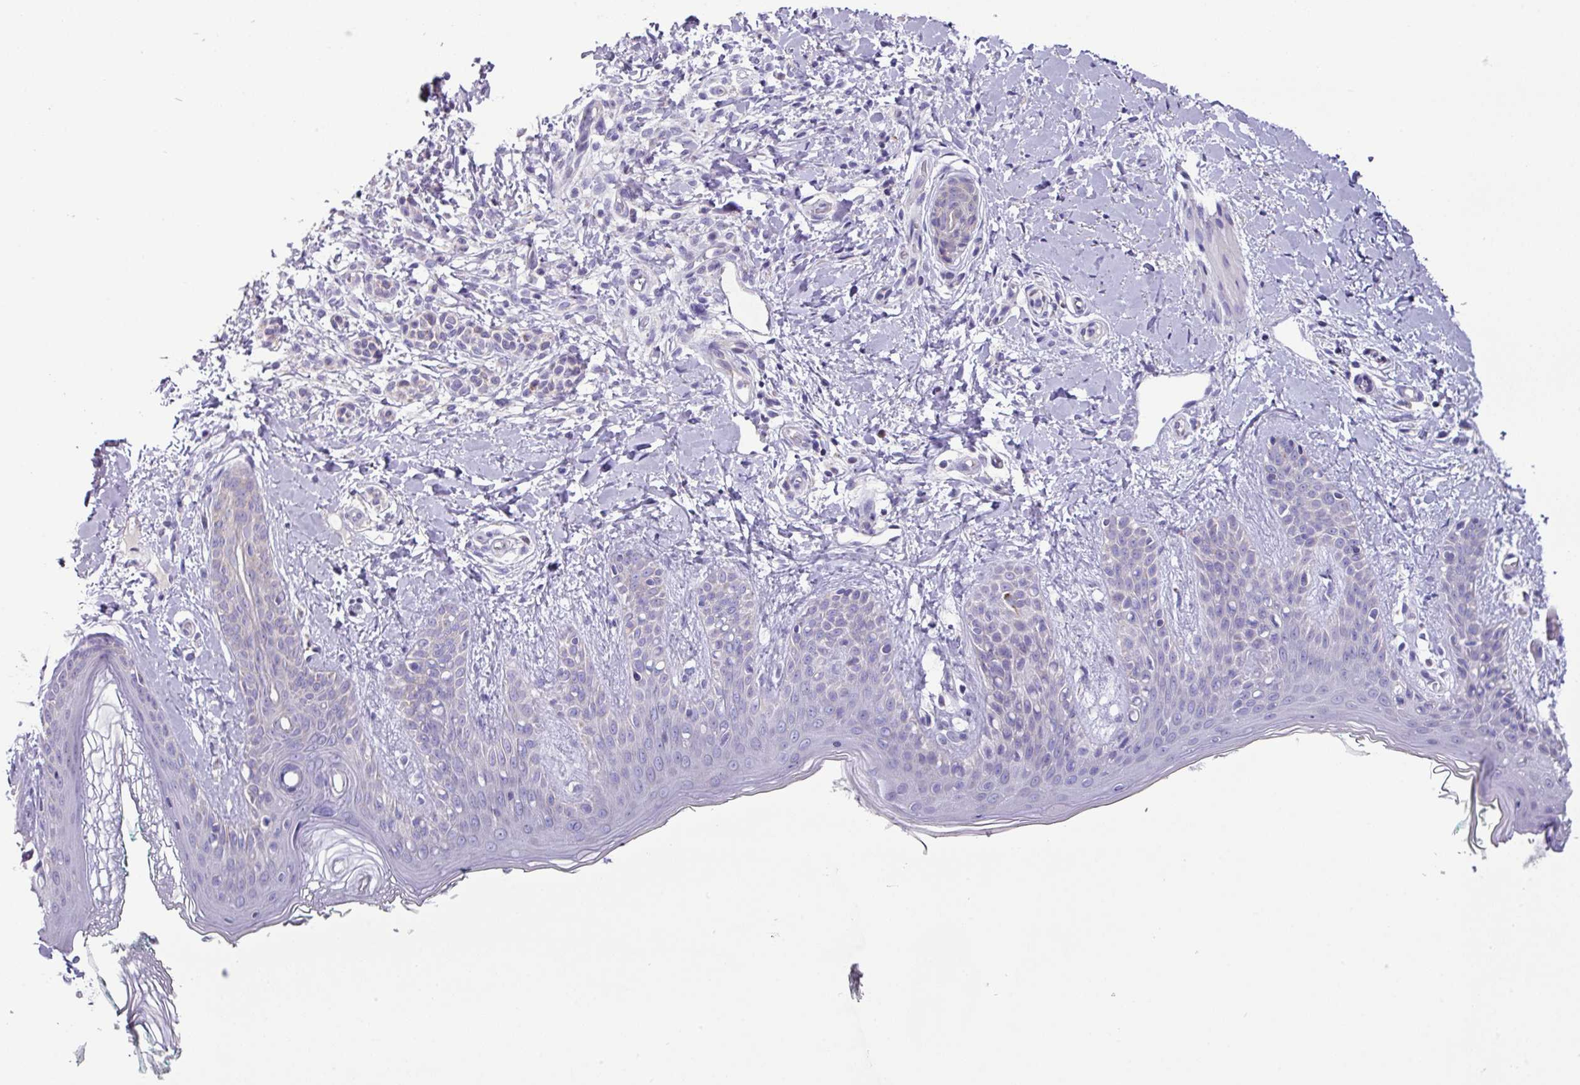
{"staining": {"intensity": "negative", "quantity": "none", "location": "none"}, "tissue": "skin", "cell_type": "Fibroblasts", "image_type": "normal", "snomed": [{"axis": "morphology", "description": "Normal tissue, NOS"}, {"axis": "topography", "description": "Skin"}], "caption": "Immunohistochemistry (IHC) photomicrograph of normal skin stained for a protein (brown), which exhibits no expression in fibroblasts.", "gene": "MT", "patient": {"sex": "male", "age": 16}}